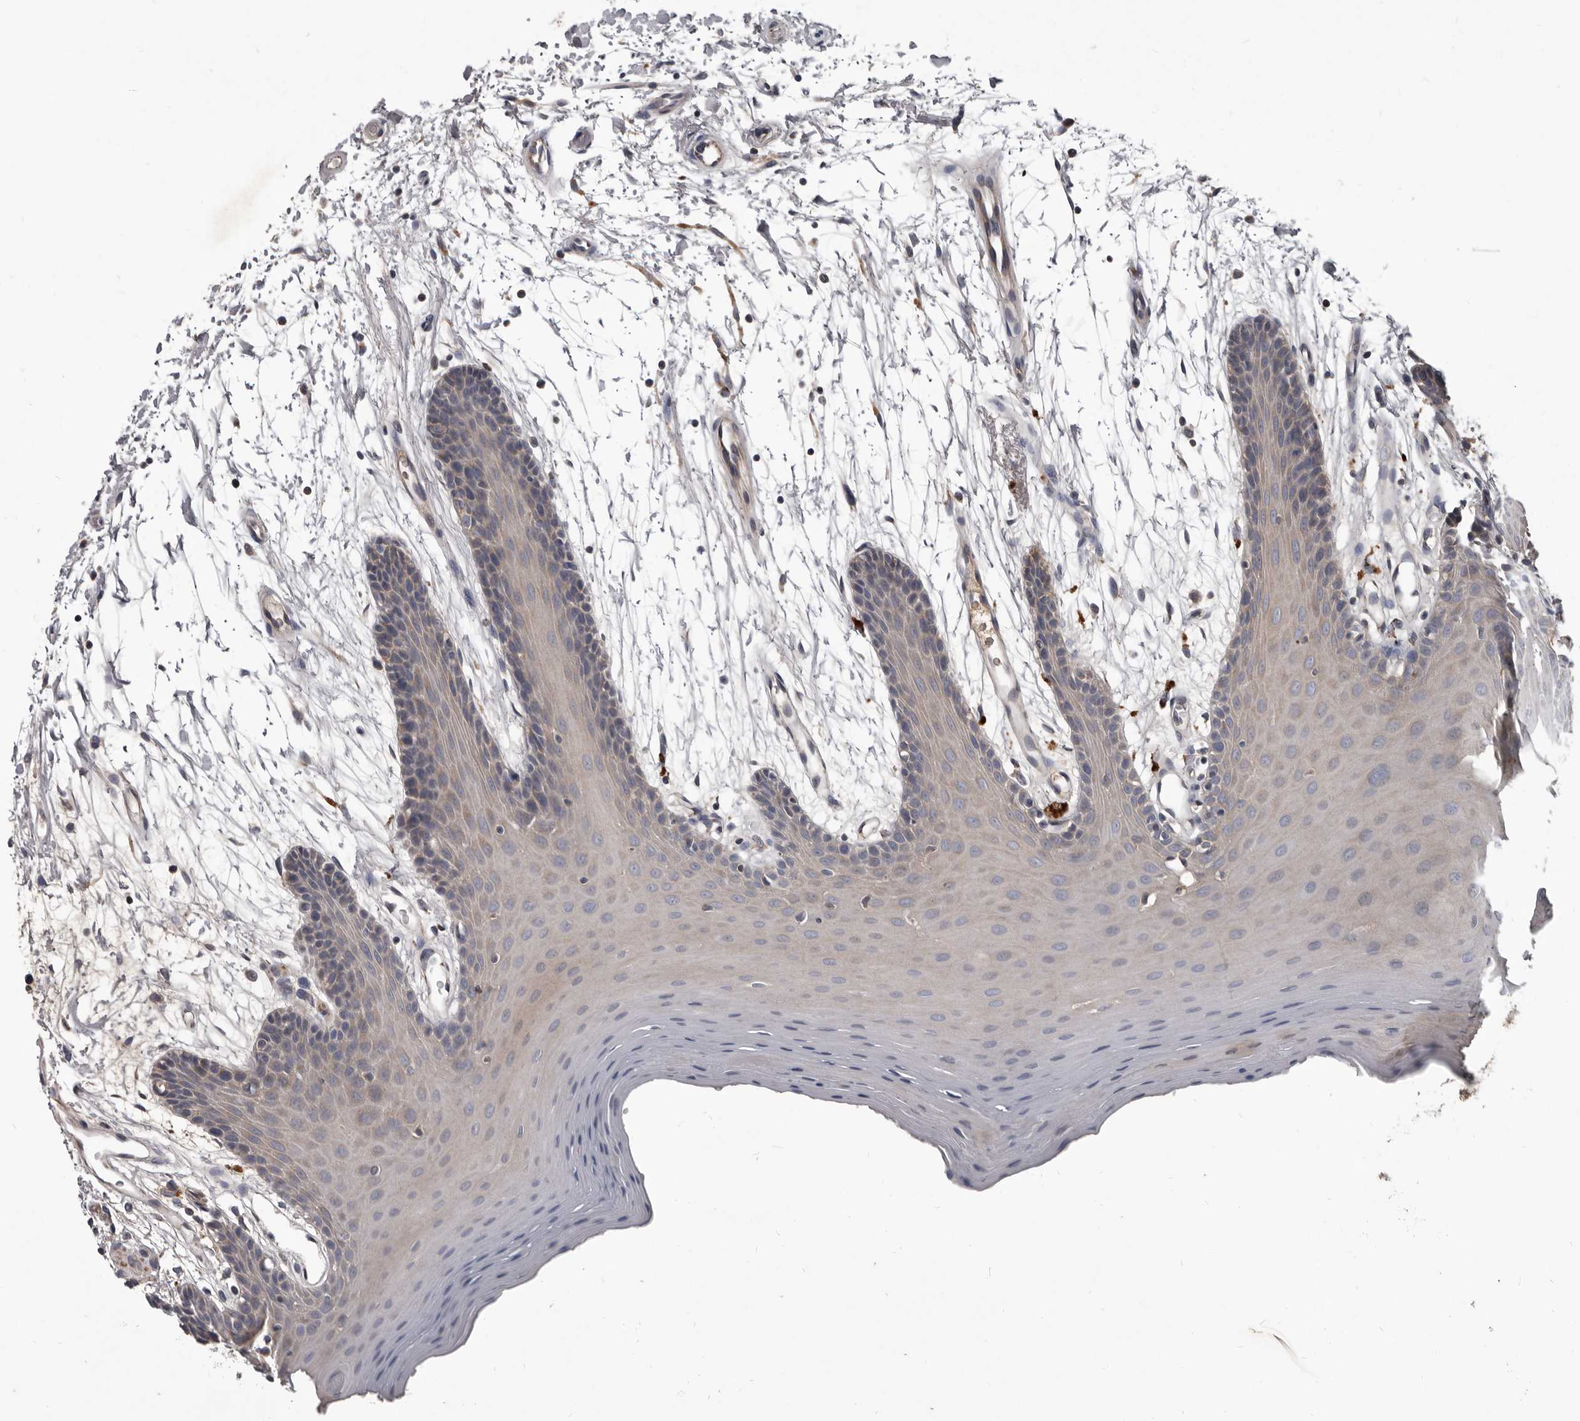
{"staining": {"intensity": "moderate", "quantity": "25%-75%", "location": "cytoplasmic/membranous"}, "tissue": "oral mucosa", "cell_type": "Squamous epithelial cells", "image_type": "normal", "snomed": [{"axis": "morphology", "description": "Normal tissue, NOS"}, {"axis": "morphology", "description": "Squamous cell carcinoma, NOS"}, {"axis": "topography", "description": "Skeletal muscle"}, {"axis": "topography", "description": "Oral tissue"}, {"axis": "topography", "description": "Salivary gland"}, {"axis": "topography", "description": "Head-Neck"}], "caption": "The histopathology image demonstrates immunohistochemical staining of normal oral mucosa. There is moderate cytoplasmic/membranous expression is identified in approximately 25%-75% of squamous epithelial cells. (DAB (3,3'-diaminobenzidine) IHC, brown staining for protein, blue staining for nuclei).", "gene": "ALDH5A1", "patient": {"sex": "male", "age": 54}}